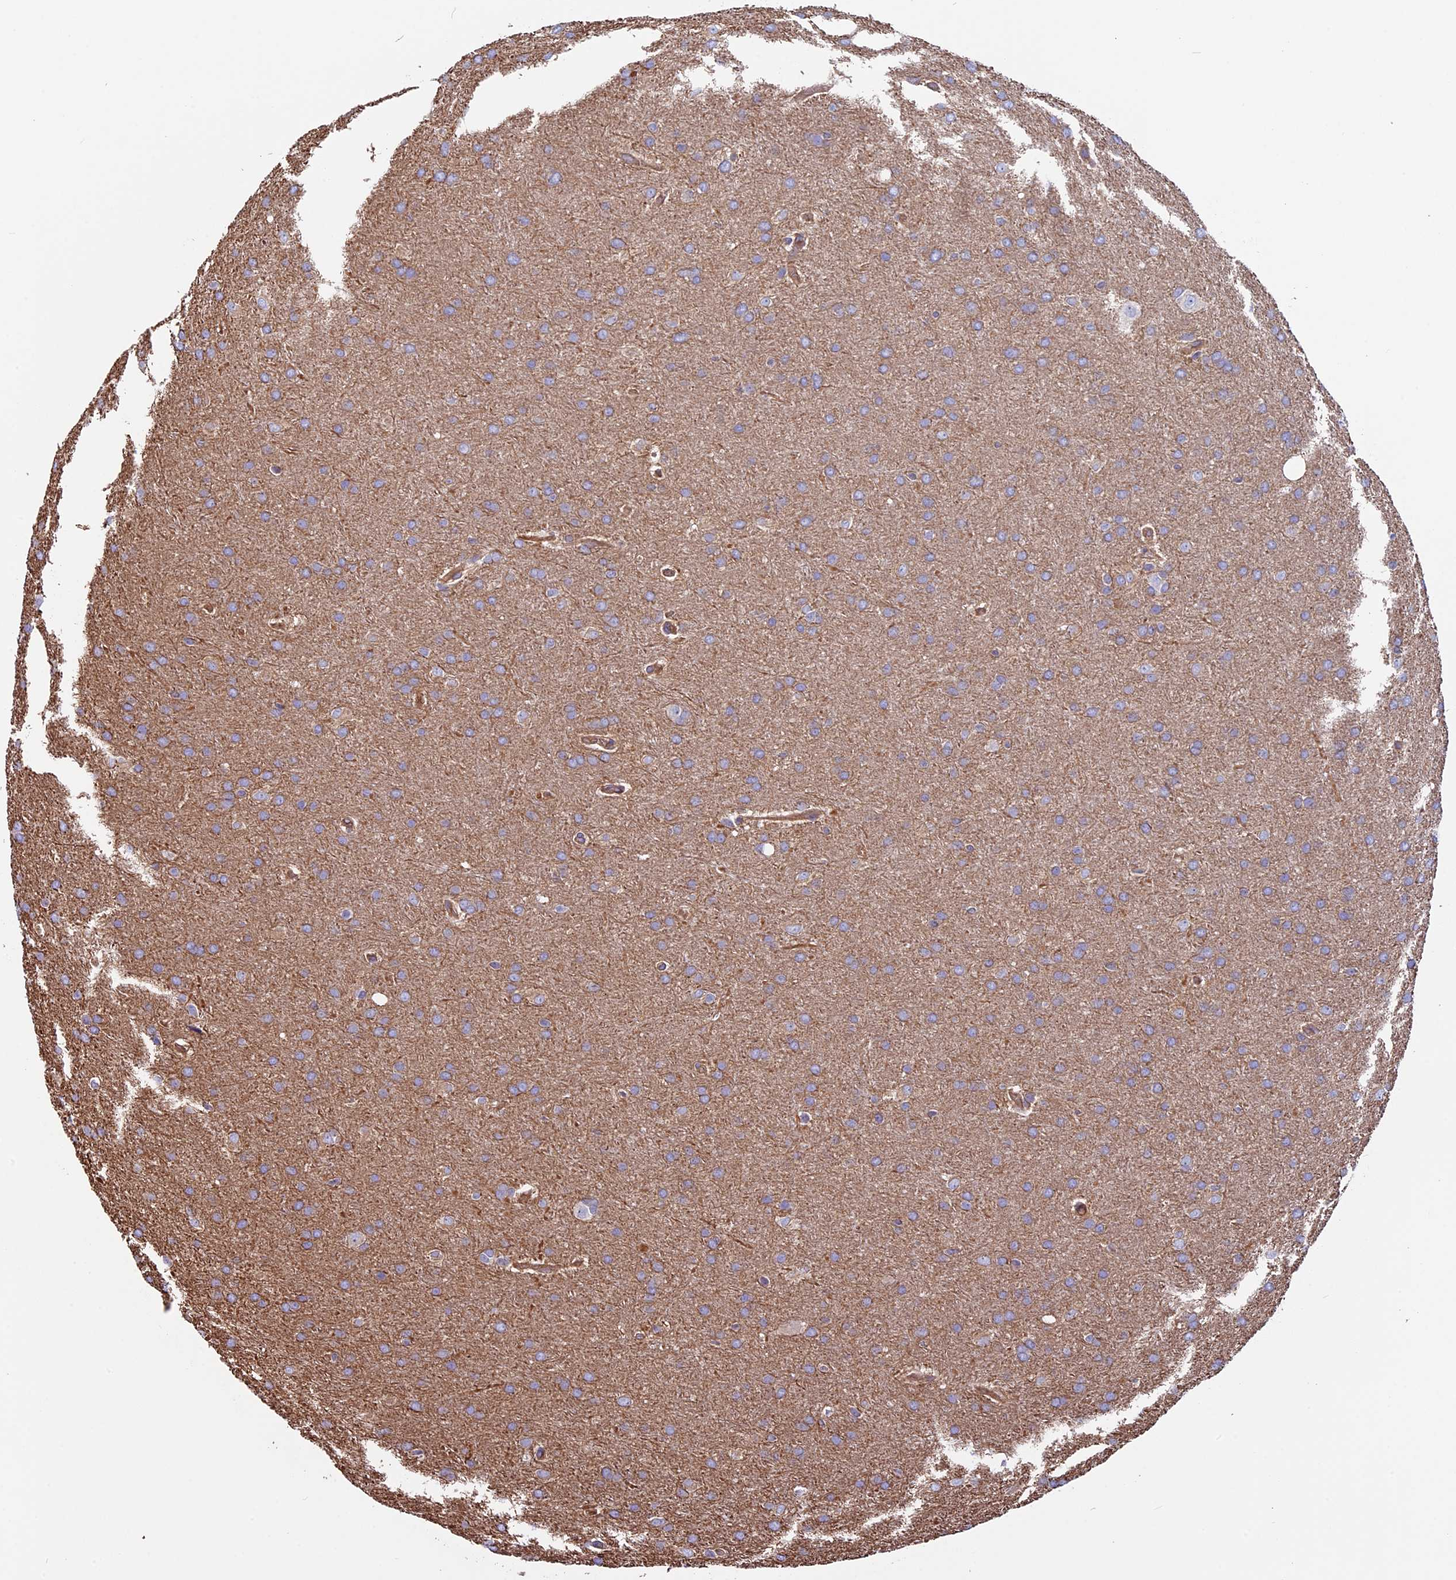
{"staining": {"intensity": "weak", "quantity": ">75%", "location": "cytoplasmic/membranous"}, "tissue": "glioma", "cell_type": "Tumor cells", "image_type": "cancer", "snomed": [{"axis": "morphology", "description": "Glioma, malignant, Low grade"}, {"axis": "topography", "description": "Brain"}], "caption": "DAB immunohistochemical staining of glioma demonstrates weak cytoplasmic/membranous protein positivity in about >75% of tumor cells.", "gene": "CCDC153", "patient": {"sex": "female", "age": 32}}